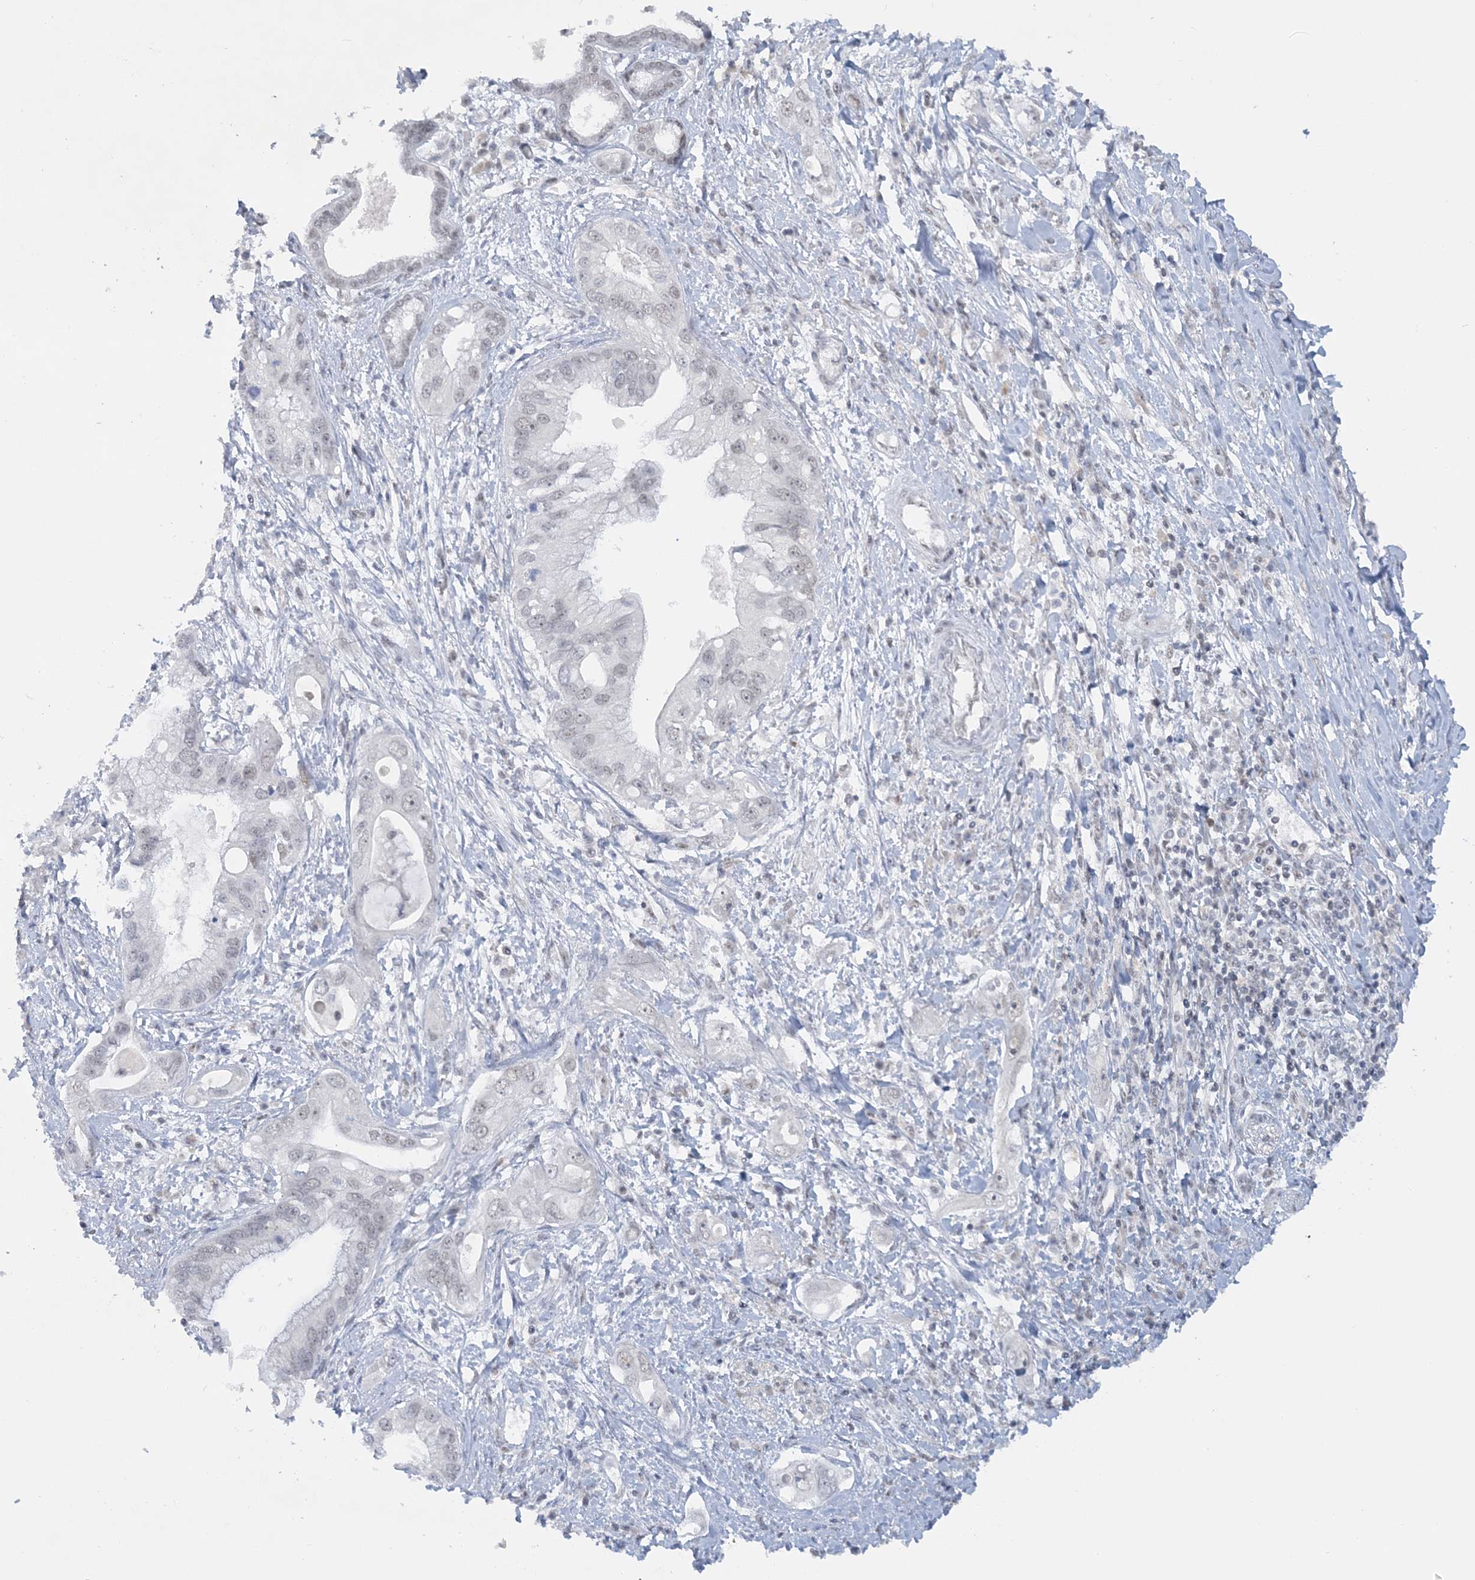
{"staining": {"intensity": "weak", "quantity": "<25%", "location": "nuclear"}, "tissue": "pancreatic cancer", "cell_type": "Tumor cells", "image_type": "cancer", "snomed": [{"axis": "morphology", "description": "Inflammation, NOS"}, {"axis": "morphology", "description": "Adenocarcinoma, NOS"}, {"axis": "topography", "description": "Pancreas"}], "caption": "Immunohistochemistry (IHC) photomicrograph of neoplastic tissue: pancreatic cancer stained with DAB displays no significant protein expression in tumor cells. (DAB (3,3'-diaminobenzidine) immunohistochemistry, high magnification).", "gene": "KMT2D", "patient": {"sex": "female", "age": 56}}